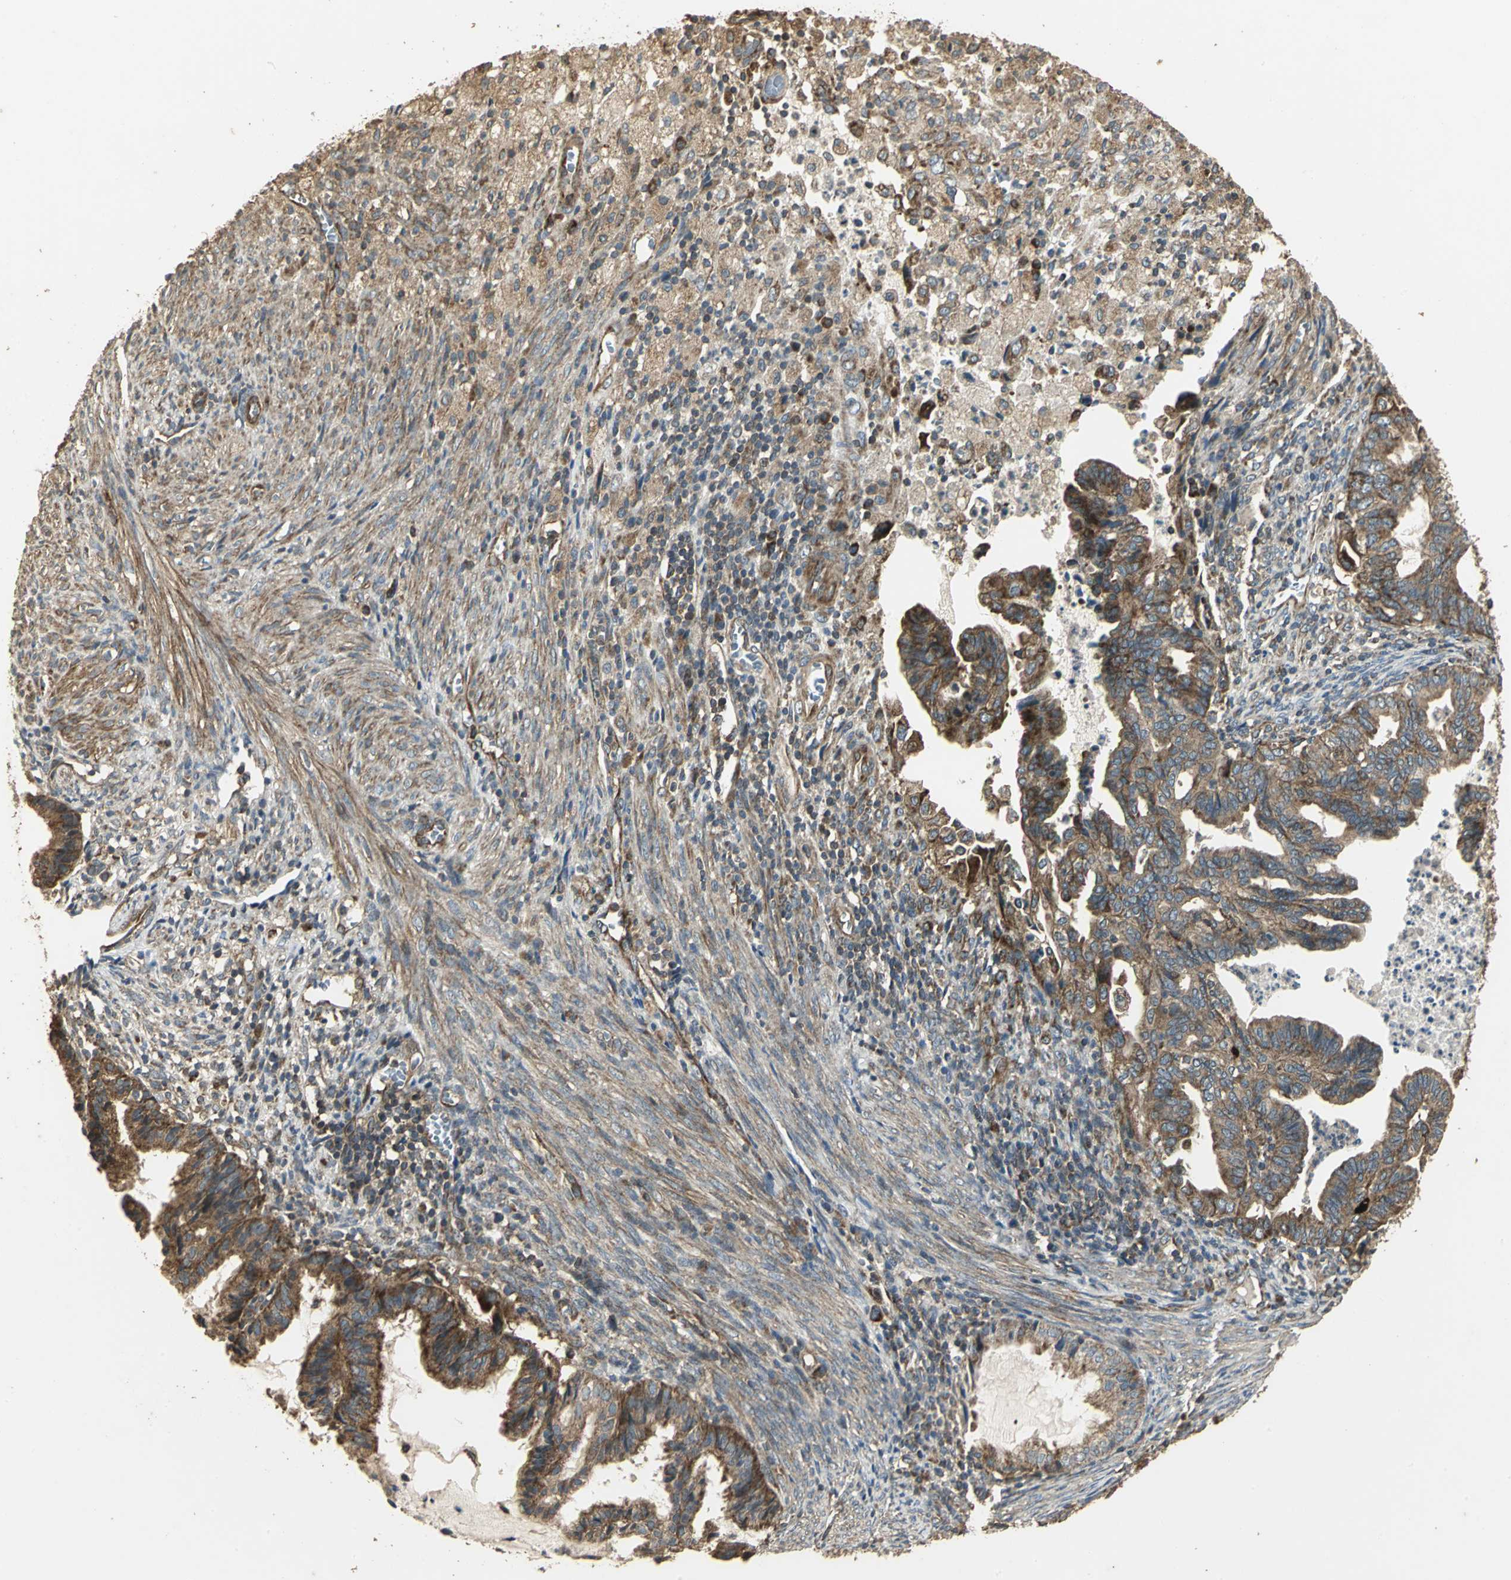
{"staining": {"intensity": "strong", "quantity": ">75%", "location": "cytoplasmic/membranous"}, "tissue": "cervical cancer", "cell_type": "Tumor cells", "image_type": "cancer", "snomed": [{"axis": "morphology", "description": "Normal tissue, NOS"}, {"axis": "morphology", "description": "Adenocarcinoma, NOS"}, {"axis": "topography", "description": "Cervix"}, {"axis": "topography", "description": "Endometrium"}], "caption": "High-power microscopy captured an immunohistochemistry image of cervical cancer, revealing strong cytoplasmic/membranous positivity in about >75% of tumor cells.", "gene": "KANK1", "patient": {"sex": "female", "age": 86}}